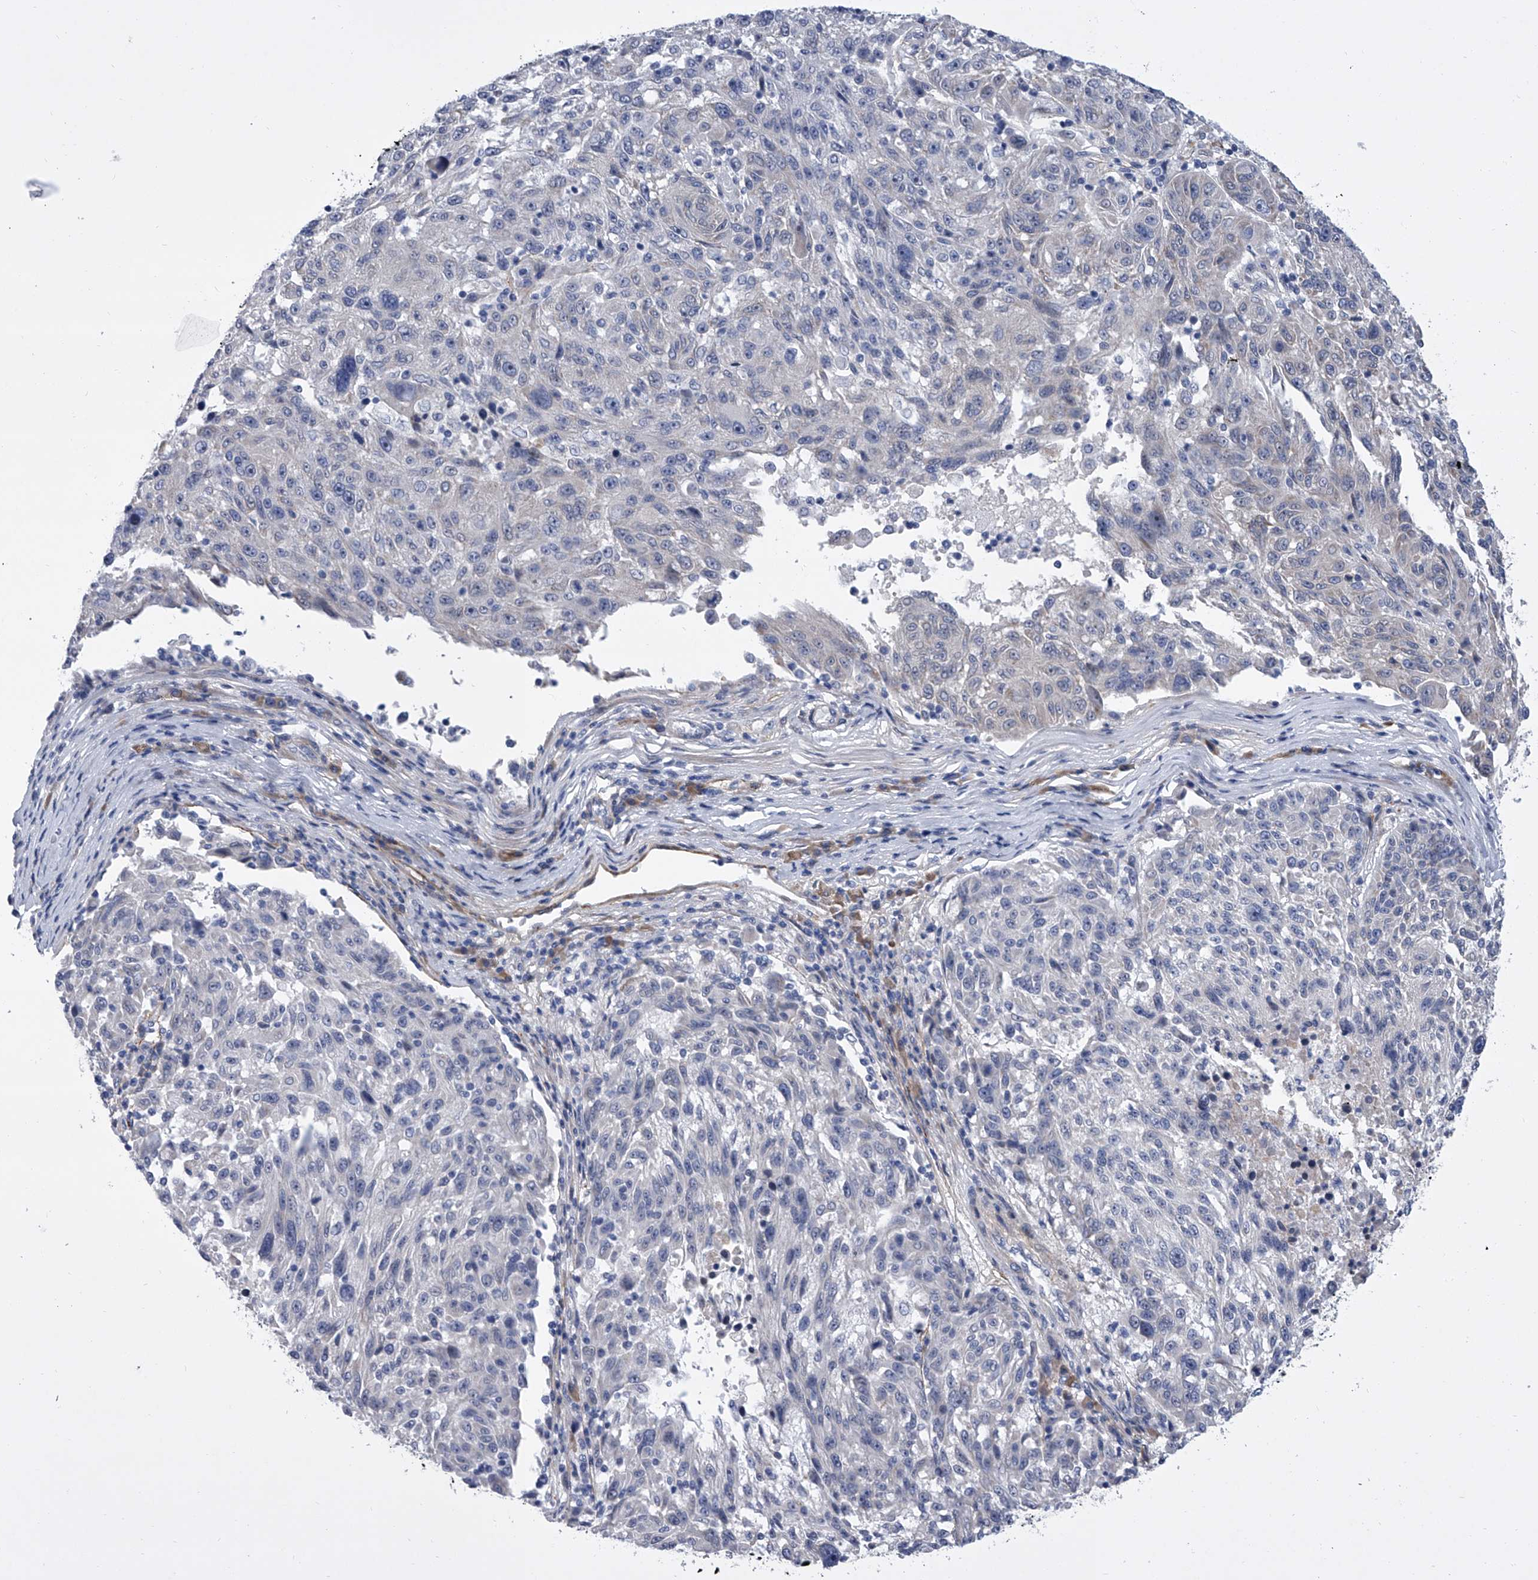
{"staining": {"intensity": "negative", "quantity": "none", "location": "none"}, "tissue": "melanoma", "cell_type": "Tumor cells", "image_type": "cancer", "snomed": [{"axis": "morphology", "description": "Malignant melanoma, NOS"}, {"axis": "topography", "description": "Skin"}], "caption": "This is a histopathology image of IHC staining of melanoma, which shows no positivity in tumor cells.", "gene": "ALG14", "patient": {"sex": "male", "age": 53}}